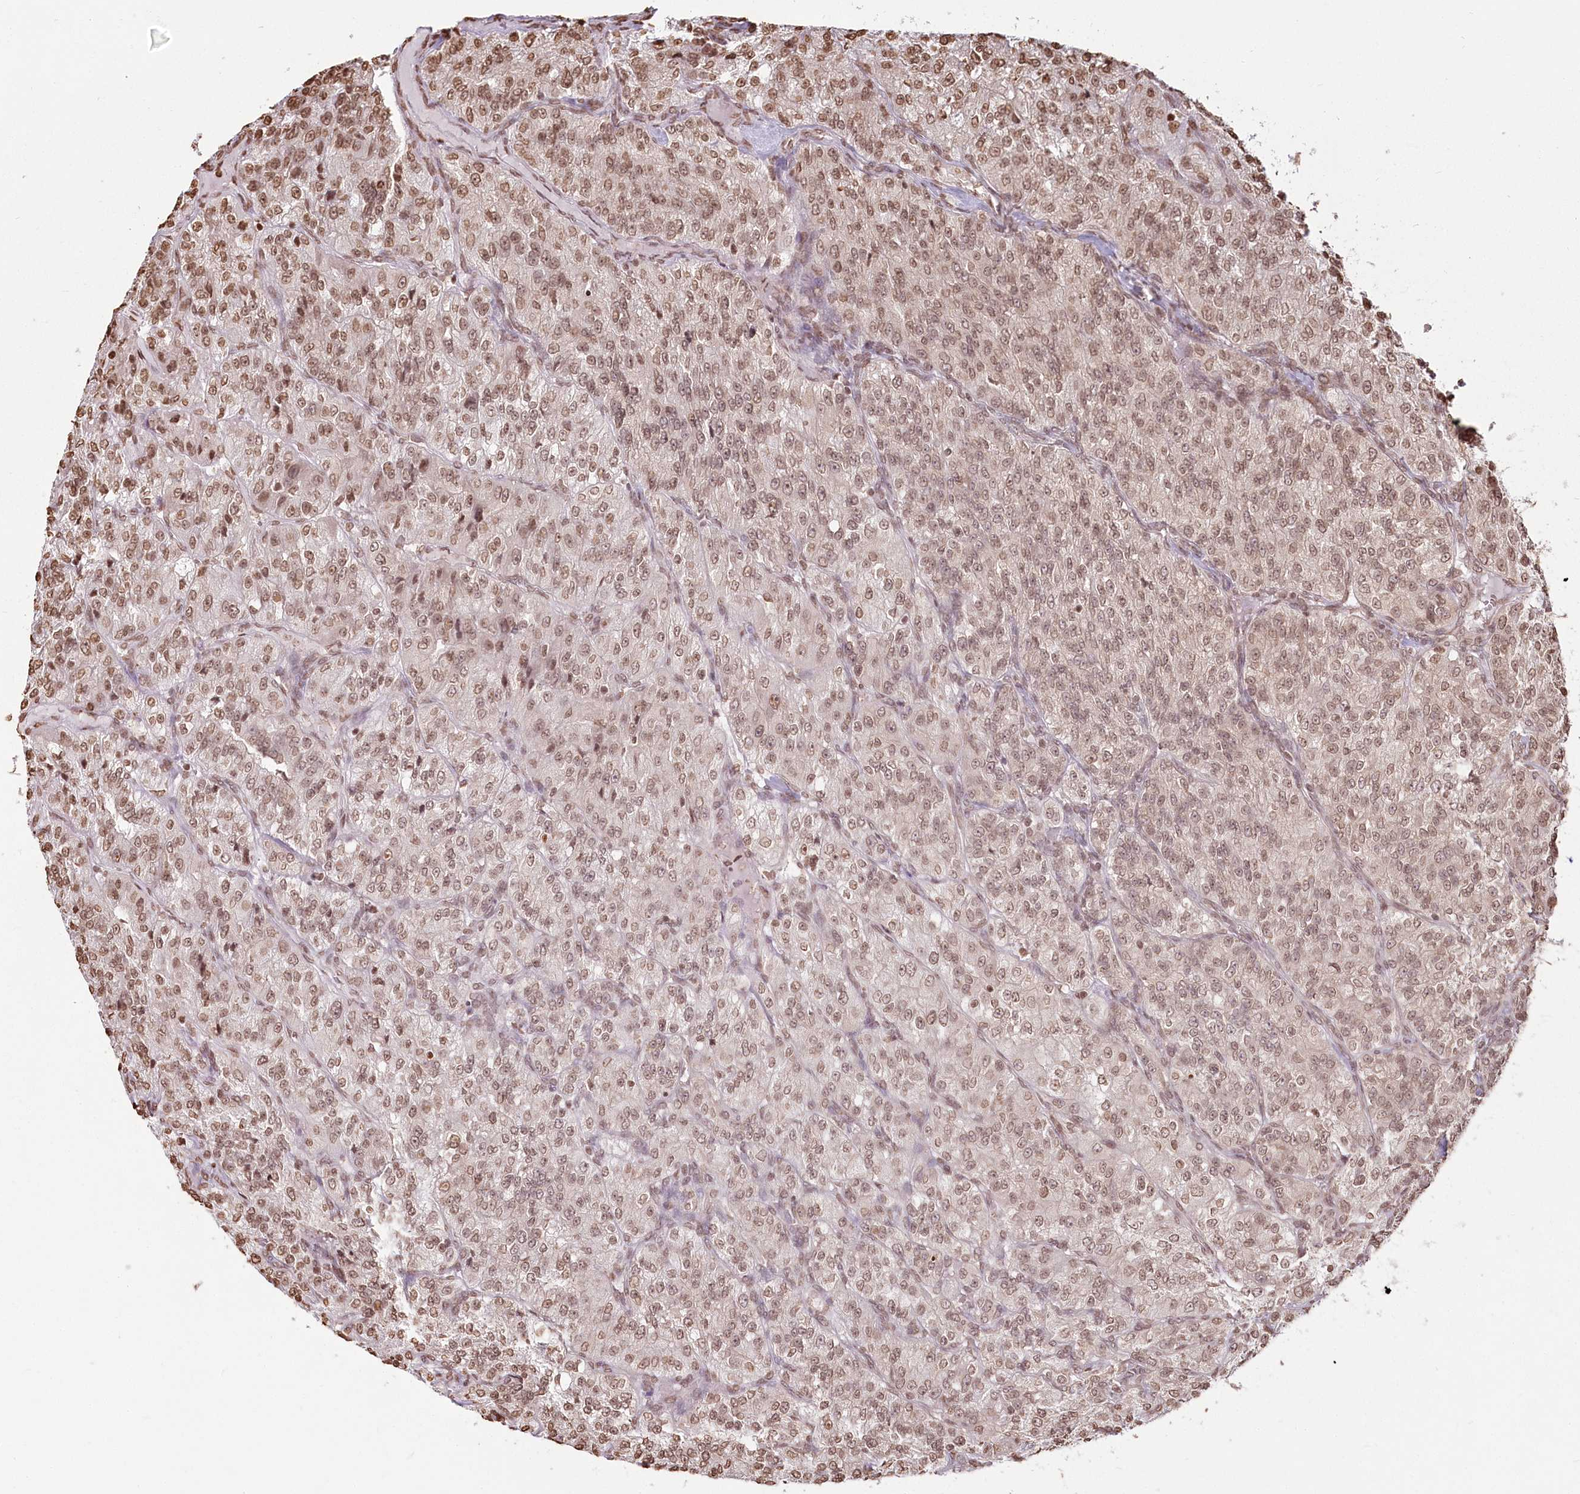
{"staining": {"intensity": "moderate", "quantity": ">75%", "location": "nuclear"}, "tissue": "renal cancer", "cell_type": "Tumor cells", "image_type": "cancer", "snomed": [{"axis": "morphology", "description": "Adenocarcinoma, NOS"}, {"axis": "topography", "description": "Kidney"}], "caption": "The image shows a brown stain indicating the presence of a protein in the nuclear of tumor cells in renal cancer (adenocarcinoma).", "gene": "FAM13A", "patient": {"sex": "female", "age": 63}}